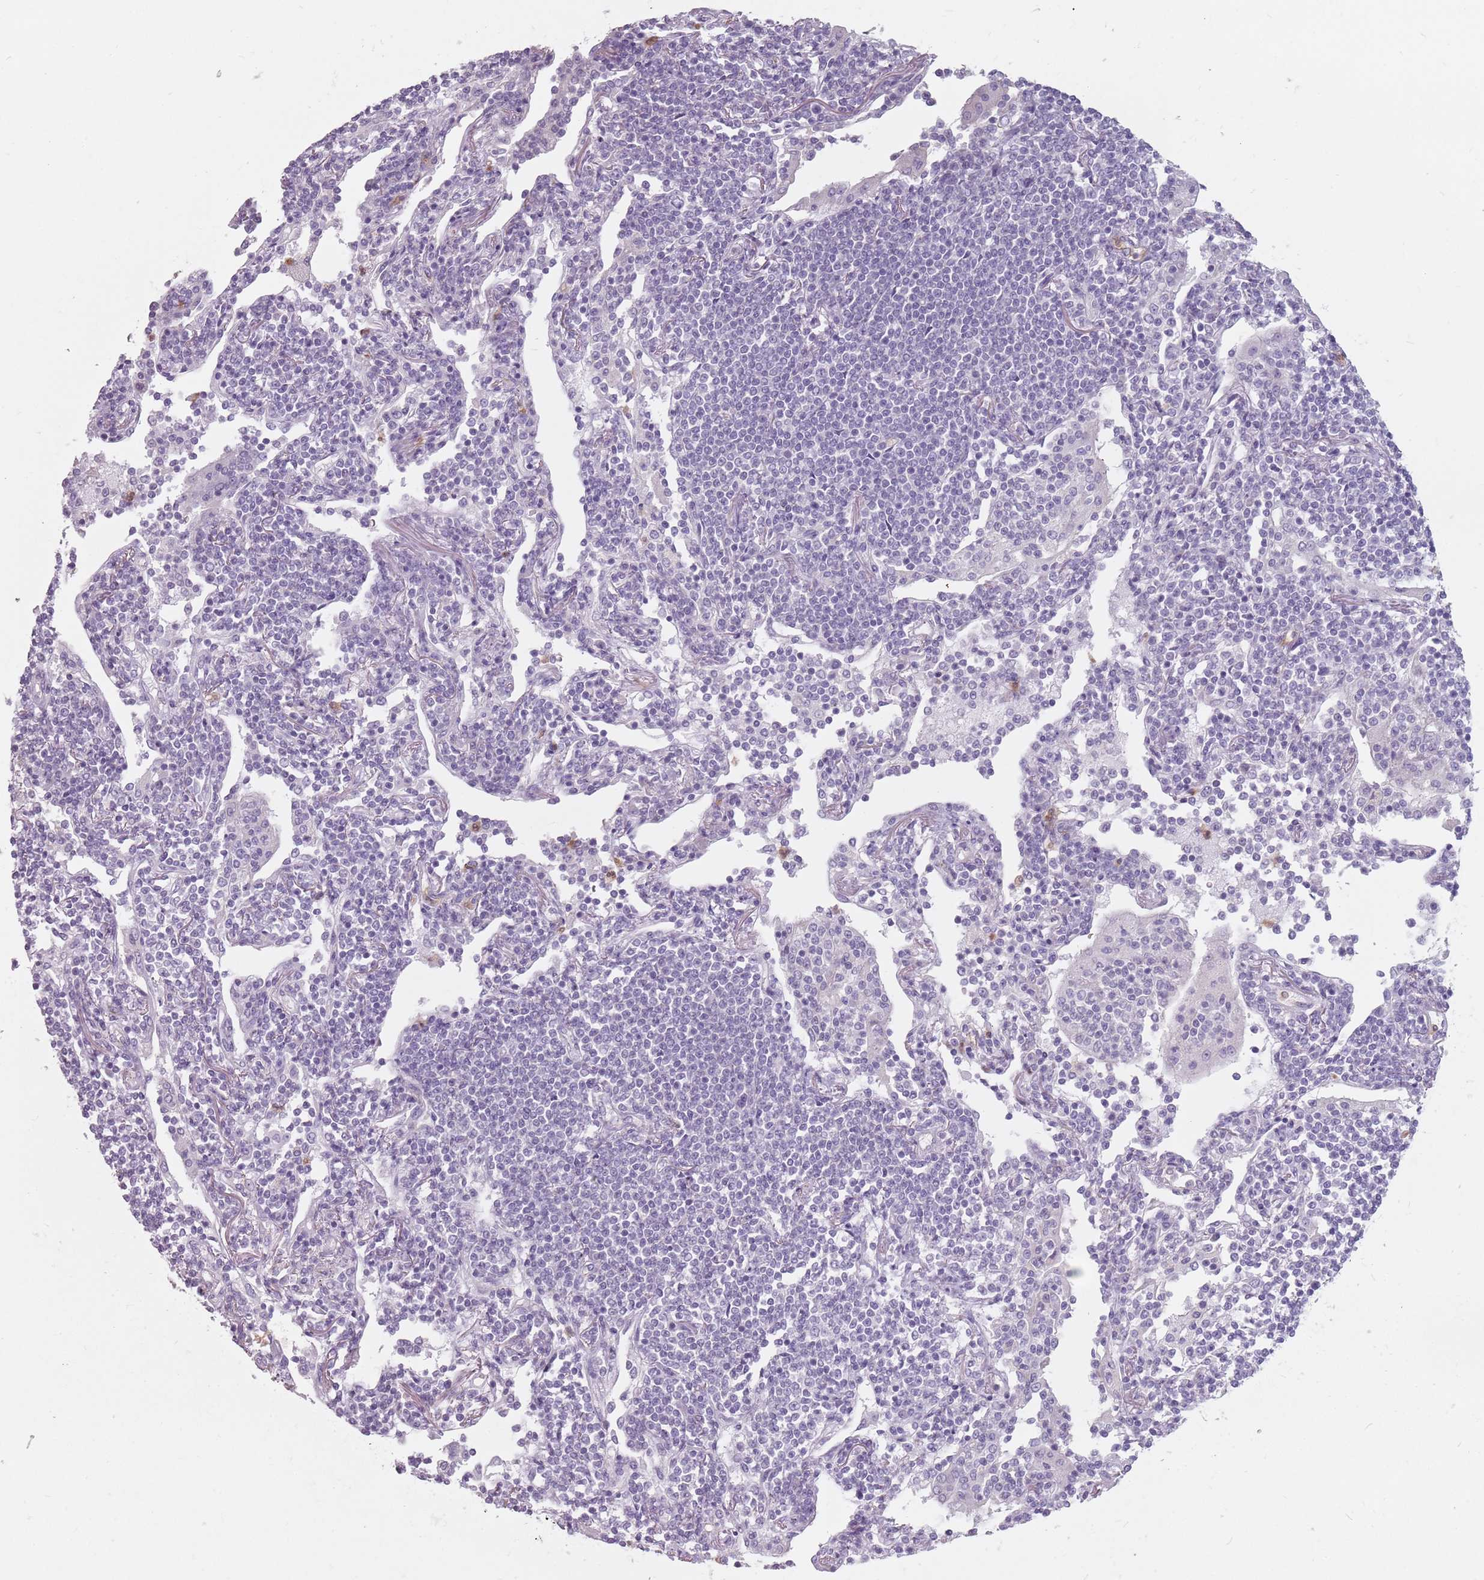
{"staining": {"intensity": "negative", "quantity": "none", "location": "none"}, "tissue": "lymphoma", "cell_type": "Tumor cells", "image_type": "cancer", "snomed": [{"axis": "morphology", "description": "Malignant lymphoma, non-Hodgkin's type, Low grade"}, {"axis": "topography", "description": "Lung"}], "caption": "Immunohistochemical staining of human lymphoma demonstrates no significant expression in tumor cells. (Brightfield microscopy of DAB (3,3'-diaminobenzidine) immunohistochemistry at high magnification).", "gene": "ZNF584", "patient": {"sex": "female", "age": 71}}